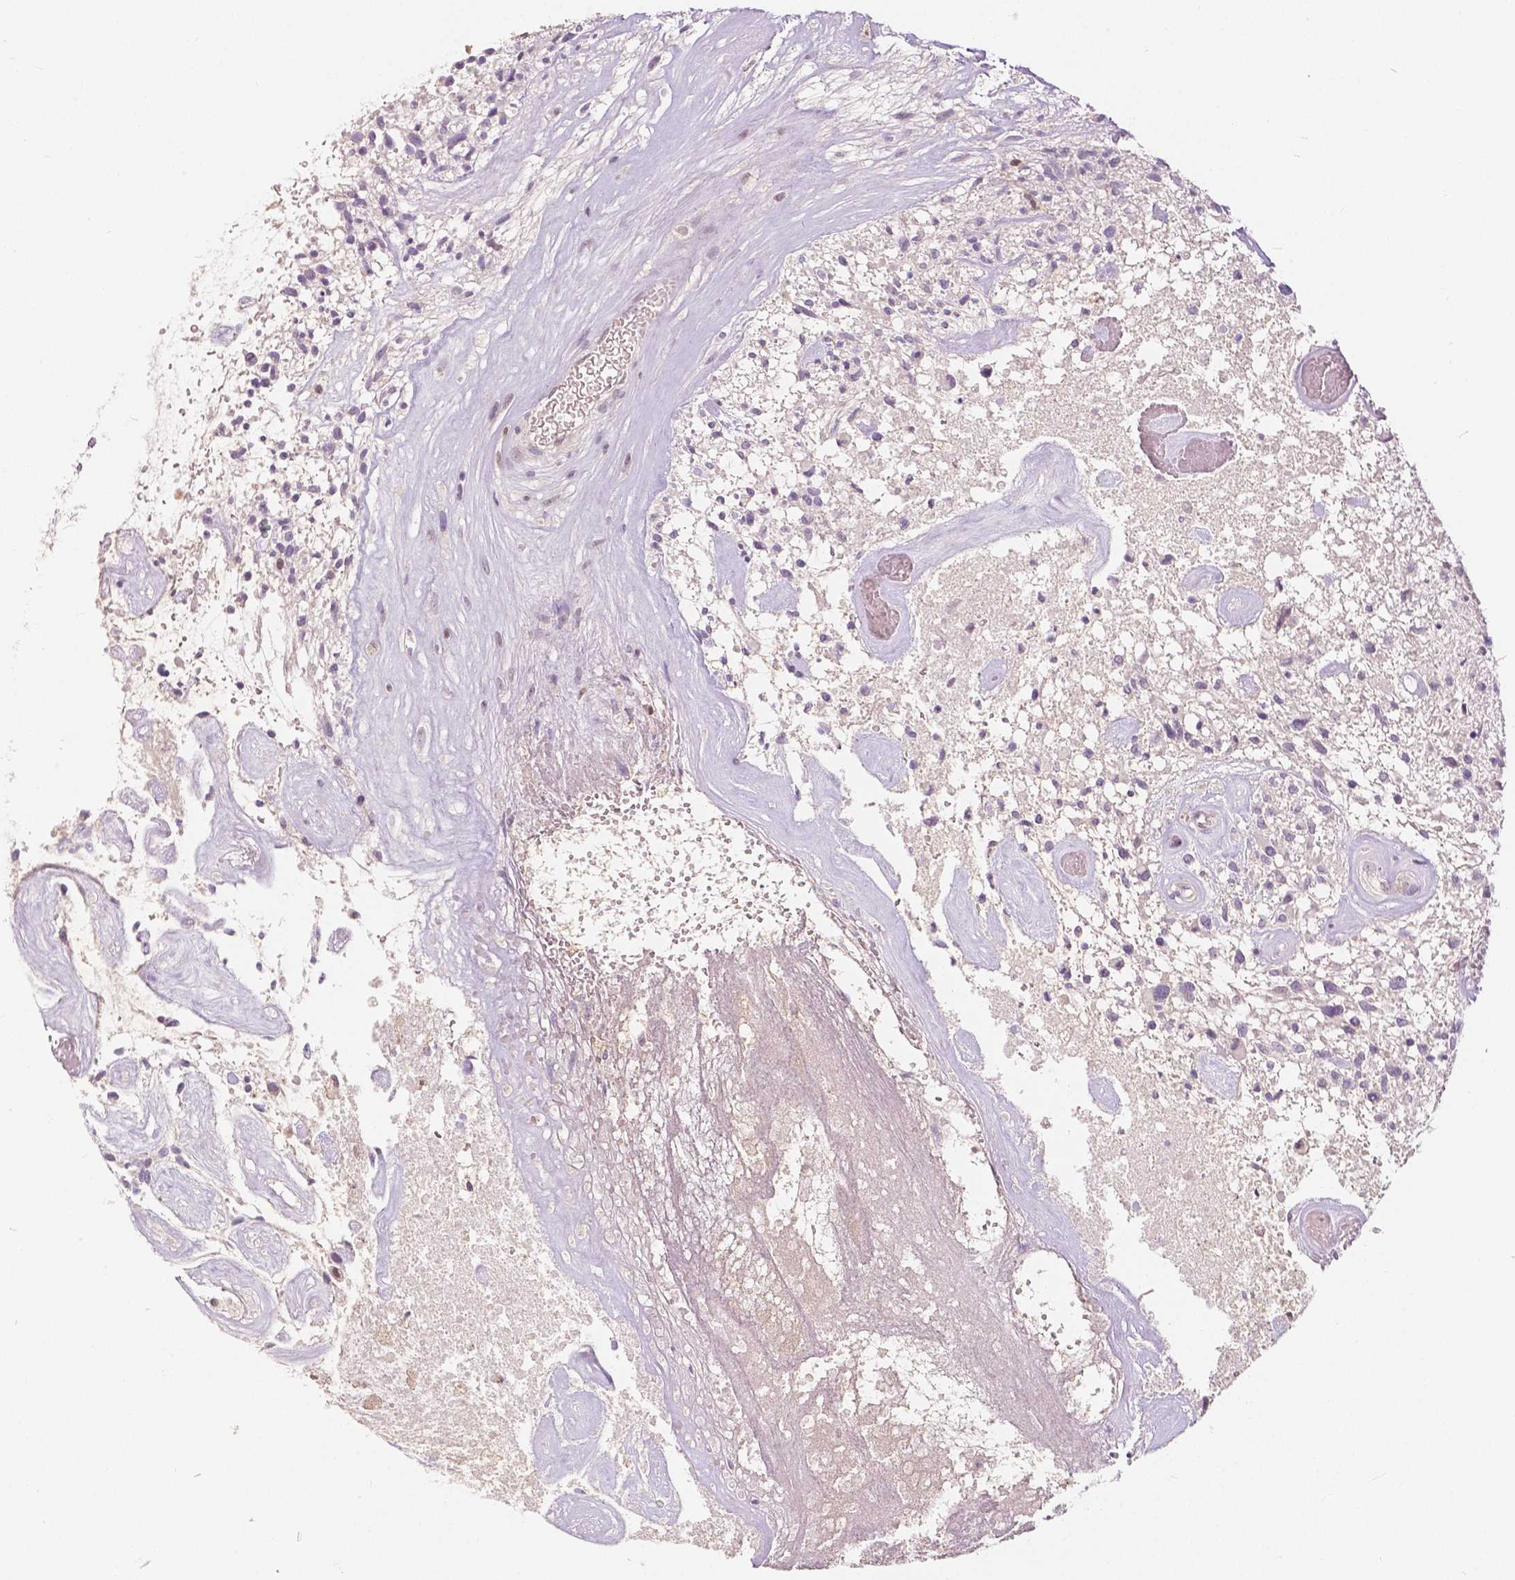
{"staining": {"intensity": "negative", "quantity": "none", "location": "none"}, "tissue": "glioma", "cell_type": "Tumor cells", "image_type": "cancer", "snomed": [{"axis": "morphology", "description": "Glioma, malignant, High grade"}, {"axis": "topography", "description": "Brain"}], "caption": "The histopathology image reveals no significant expression in tumor cells of malignant glioma (high-grade).", "gene": "NAPRT", "patient": {"sex": "male", "age": 75}}